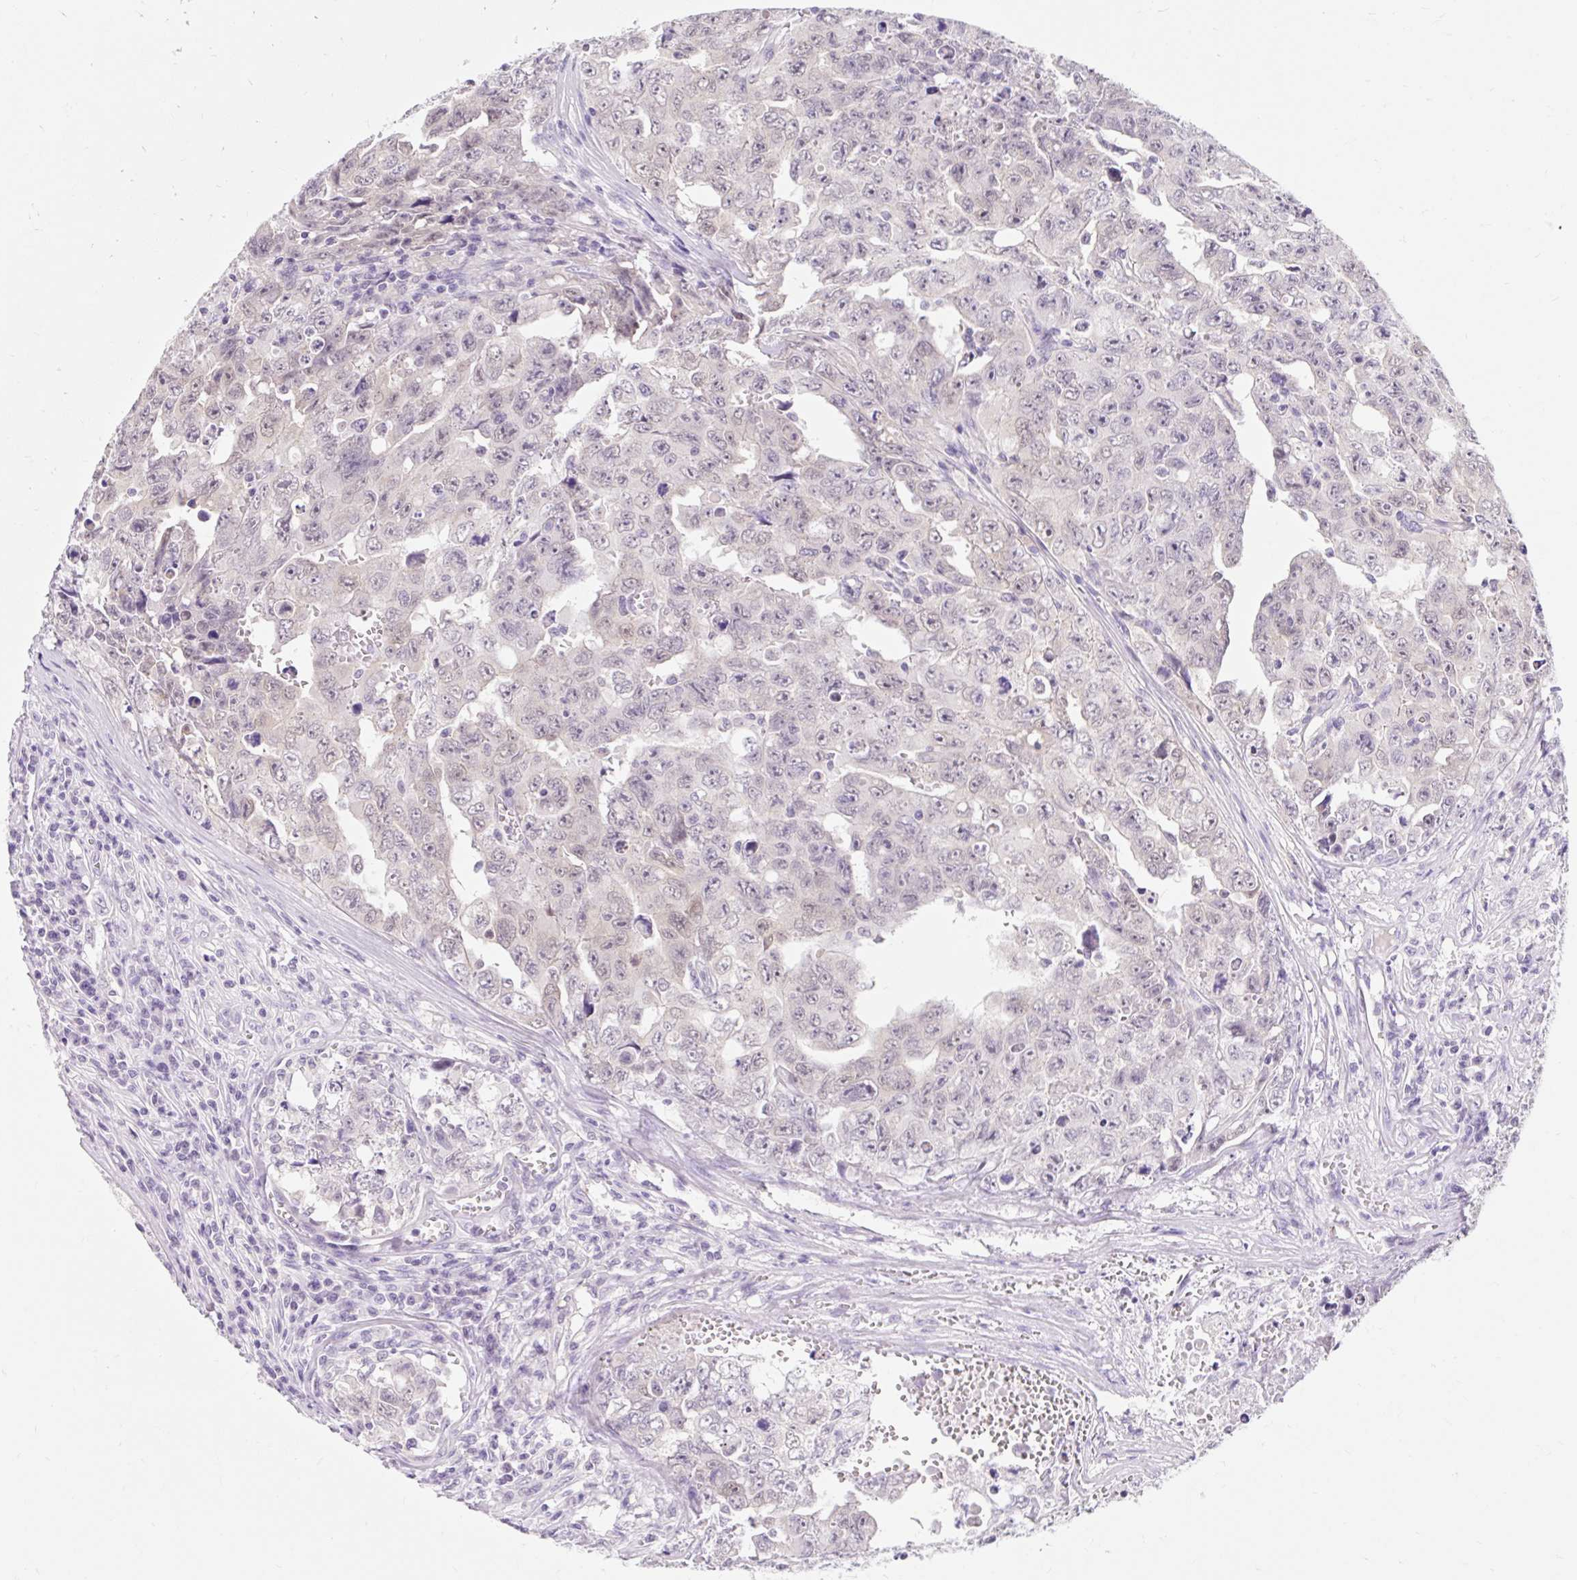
{"staining": {"intensity": "negative", "quantity": "none", "location": "none"}, "tissue": "testis cancer", "cell_type": "Tumor cells", "image_type": "cancer", "snomed": [{"axis": "morphology", "description": "Carcinoma, Embryonal, NOS"}, {"axis": "topography", "description": "Testis"}], "caption": "Tumor cells show no significant protein expression in testis embryonal carcinoma. (Stains: DAB immunohistochemistry (IHC) with hematoxylin counter stain, Microscopy: brightfield microscopy at high magnification).", "gene": "ITPK1", "patient": {"sex": "male", "age": 24}}